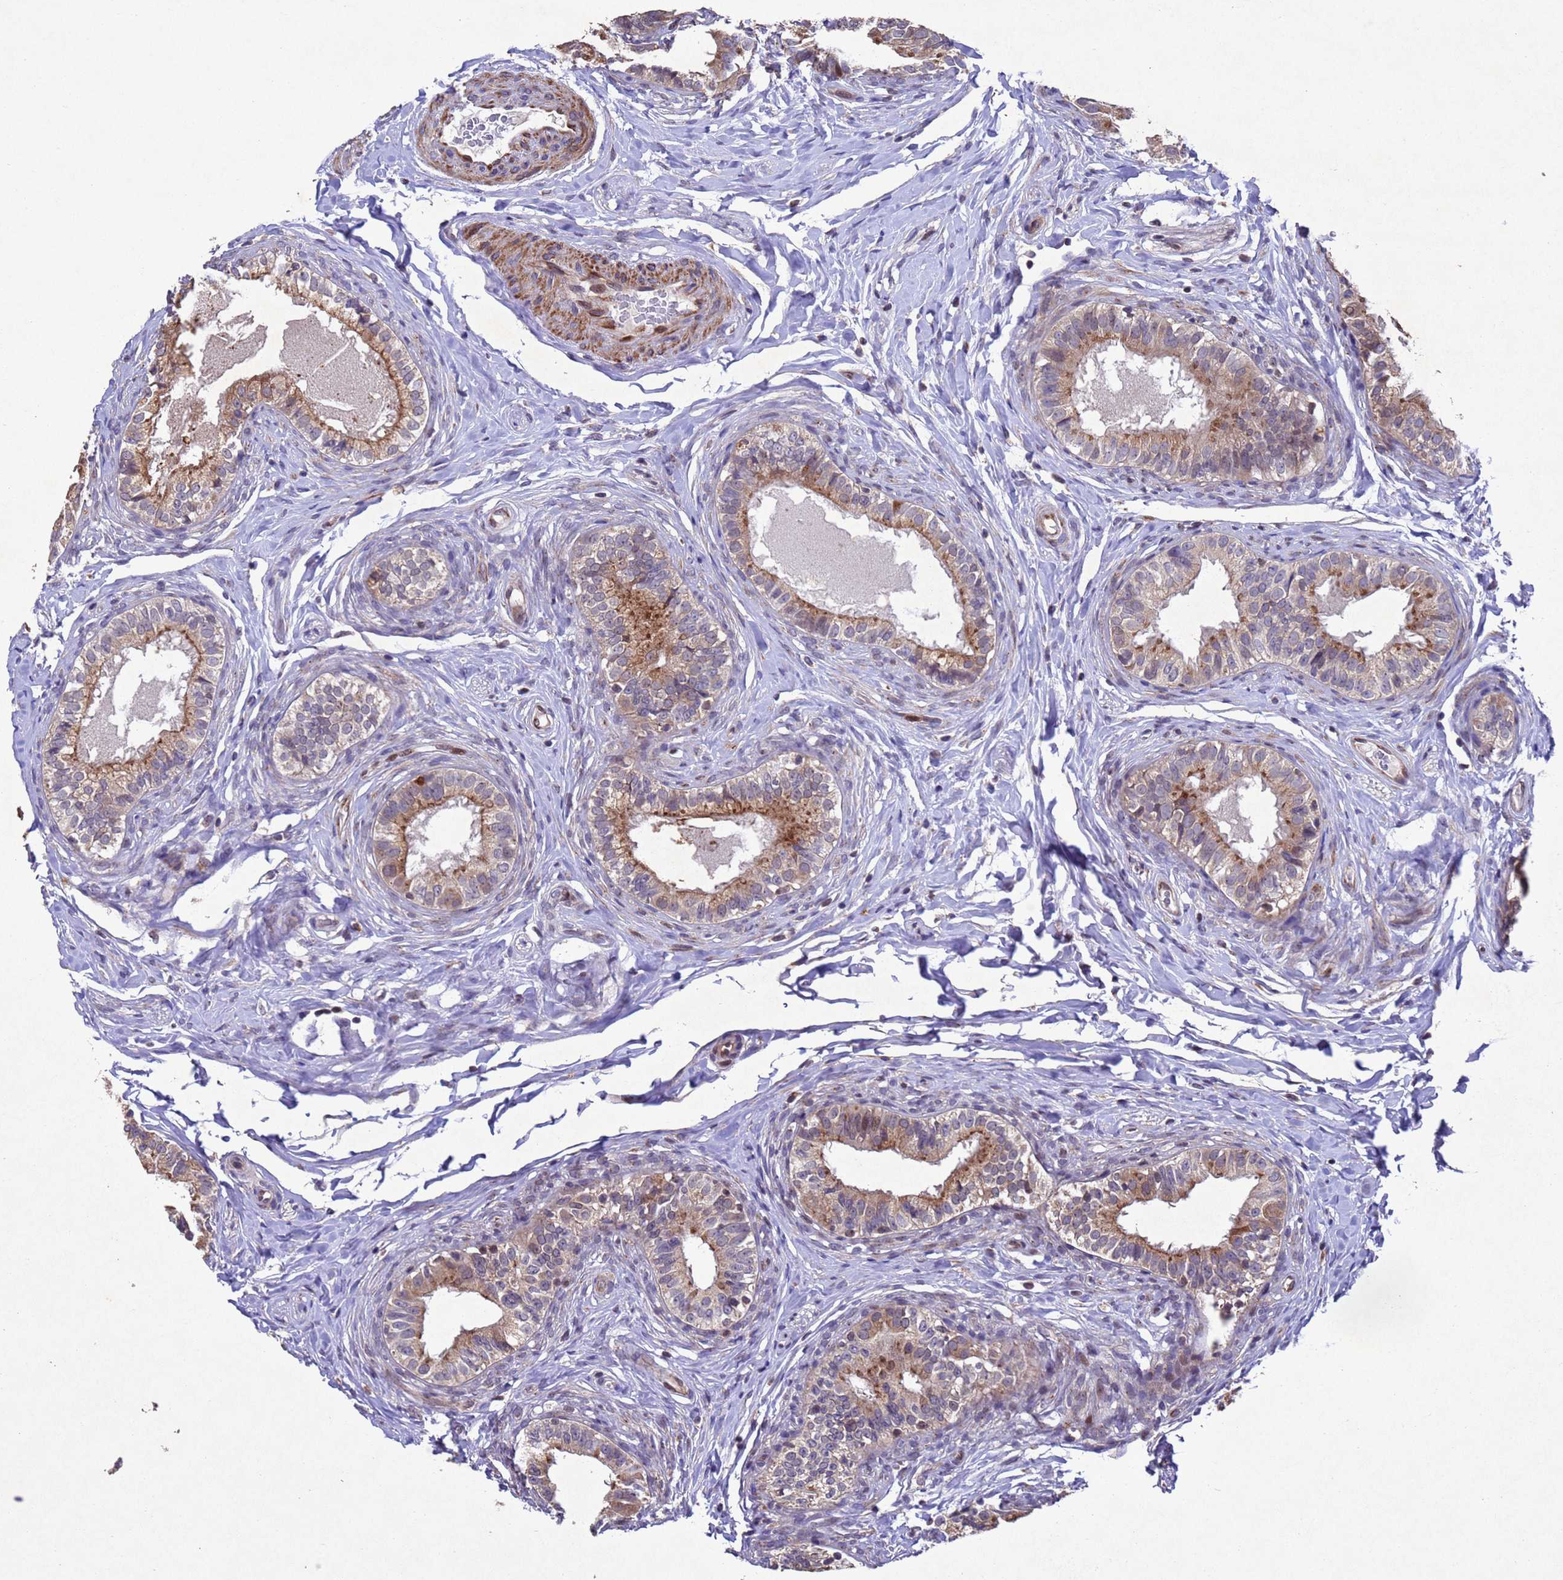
{"staining": {"intensity": "moderate", "quantity": "25%-75%", "location": "cytoplasmic/membranous"}, "tissue": "epididymis", "cell_type": "Glandular cells", "image_type": "normal", "snomed": [{"axis": "morphology", "description": "Normal tissue, NOS"}, {"axis": "topography", "description": "Epididymis"}], "caption": "Immunohistochemistry staining of normal epididymis, which displays medium levels of moderate cytoplasmic/membranous staining in about 25%-75% of glandular cells indicating moderate cytoplasmic/membranous protein staining. The staining was performed using DAB (3,3'-diaminobenzidine) (brown) for protein detection and nuclei were counterstained in hematoxylin (blue).", "gene": "TBK1", "patient": {"sex": "male", "age": 49}}